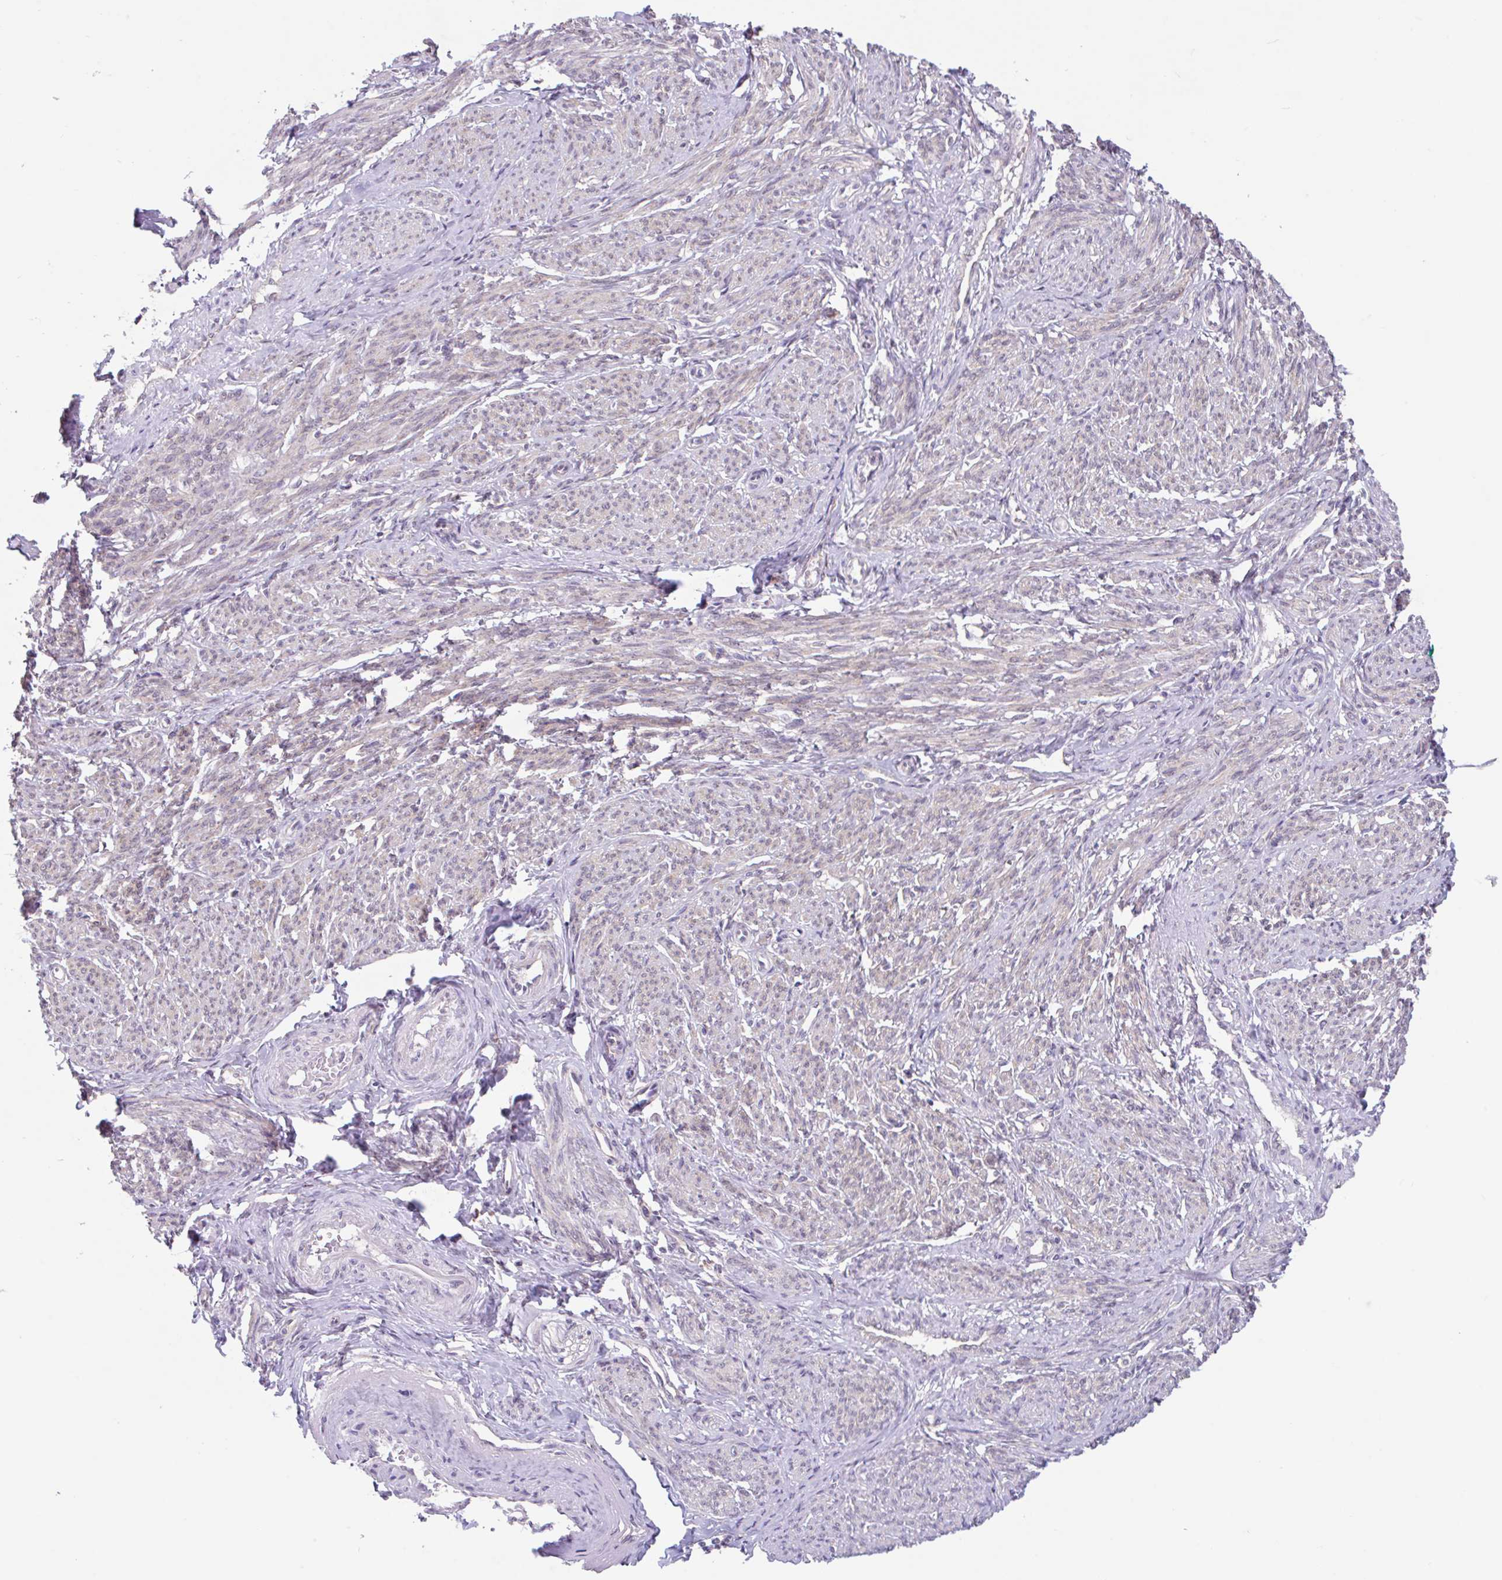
{"staining": {"intensity": "negative", "quantity": "none", "location": "none"}, "tissue": "smooth muscle", "cell_type": "Smooth muscle cells", "image_type": "normal", "snomed": [{"axis": "morphology", "description": "Normal tissue, NOS"}, {"axis": "topography", "description": "Smooth muscle"}], "caption": "The IHC image has no significant expression in smooth muscle cells of smooth muscle.", "gene": "RALBP1", "patient": {"sex": "female", "age": 65}}